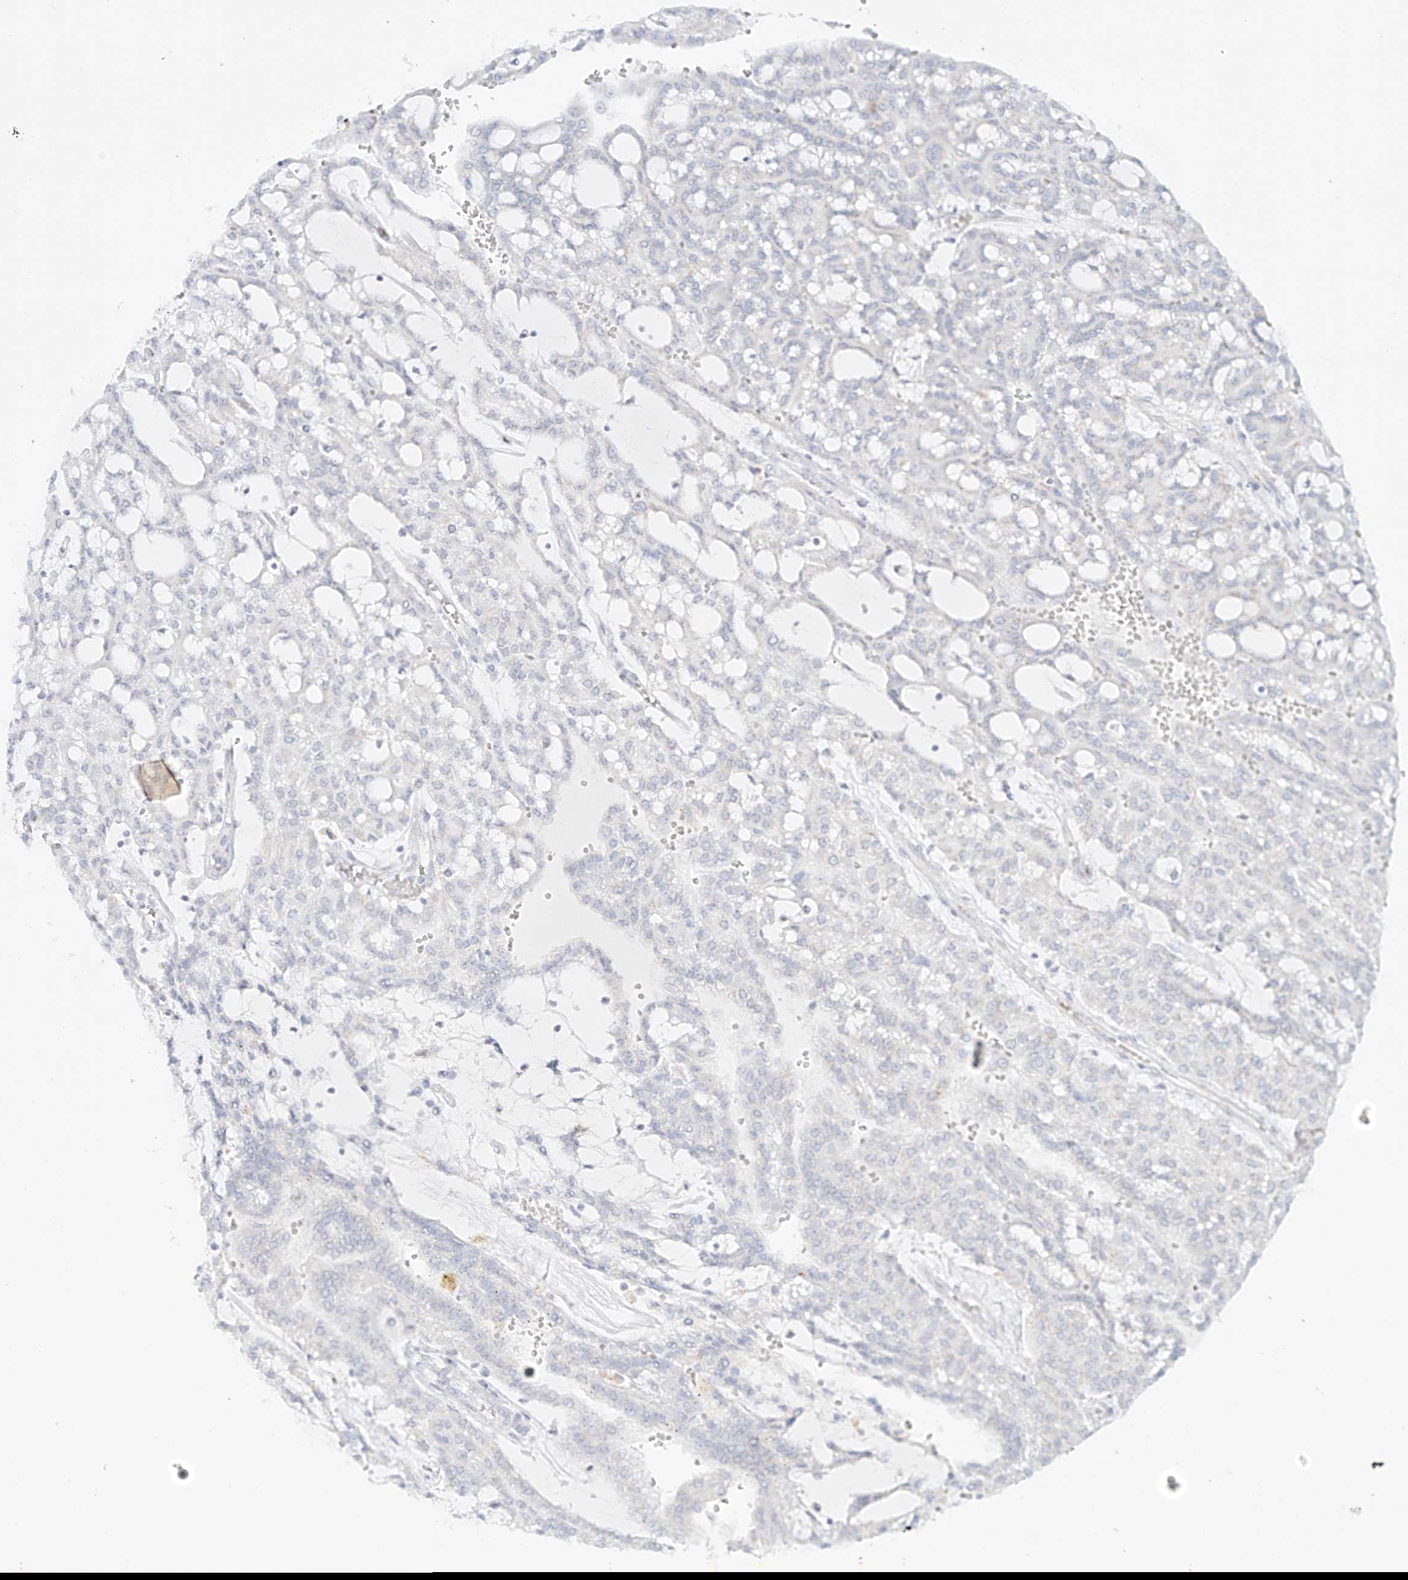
{"staining": {"intensity": "negative", "quantity": "none", "location": "none"}, "tissue": "renal cancer", "cell_type": "Tumor cells", "image_type": "cancer", "snomed": [{"axis": "morphology", "description": "Adenocarcinoma, NOS"}, {"axis": "topography", "description": "Kidney"}], "caption": "The photomicrograph demonstrates no significant expression in tumor cells of renal adenocarcinoma.", "gene": "BSDC1", "patient": {"sex": "male", "age": 63}}